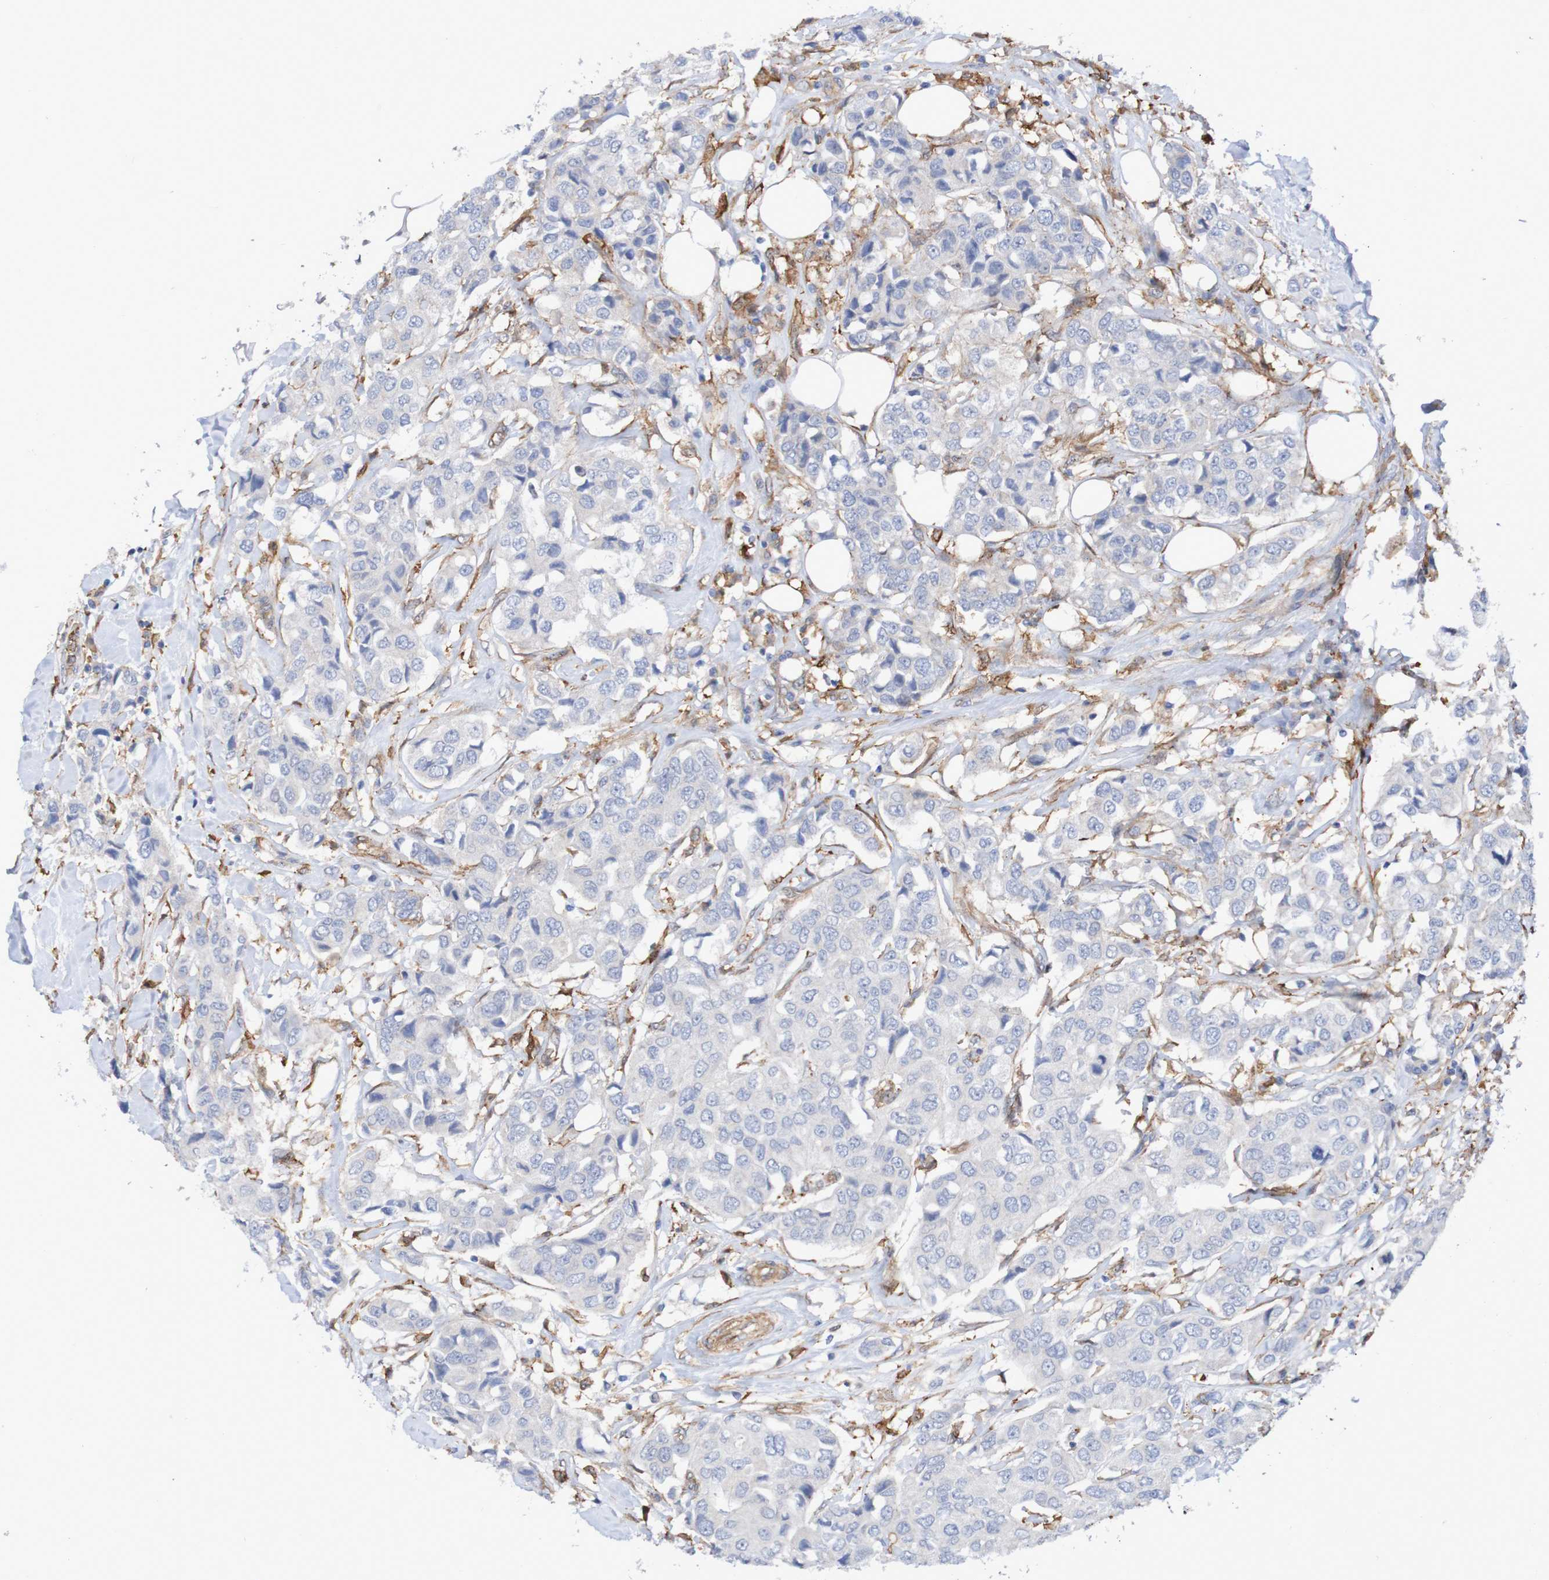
{"staining": {"intensity": "negative", "quantity": "none", "location": "none"}, "tissue": "breast cancer", "cell_type": "Tumor cells", "image_type": "cancer", "snomed": [{"axis": "morphology", "description": "Duct carcinoma"}, {"axis": "topography", "description": "Breast"}], "caption": "This is a photomicrograph of immunohistochemistry (IHC) staining of breast infiltrating ductal carcinoma, which shows no expression in tumor cells.", "gene": "SCRG1", "patient": {"sex": "female", "age": 80}}